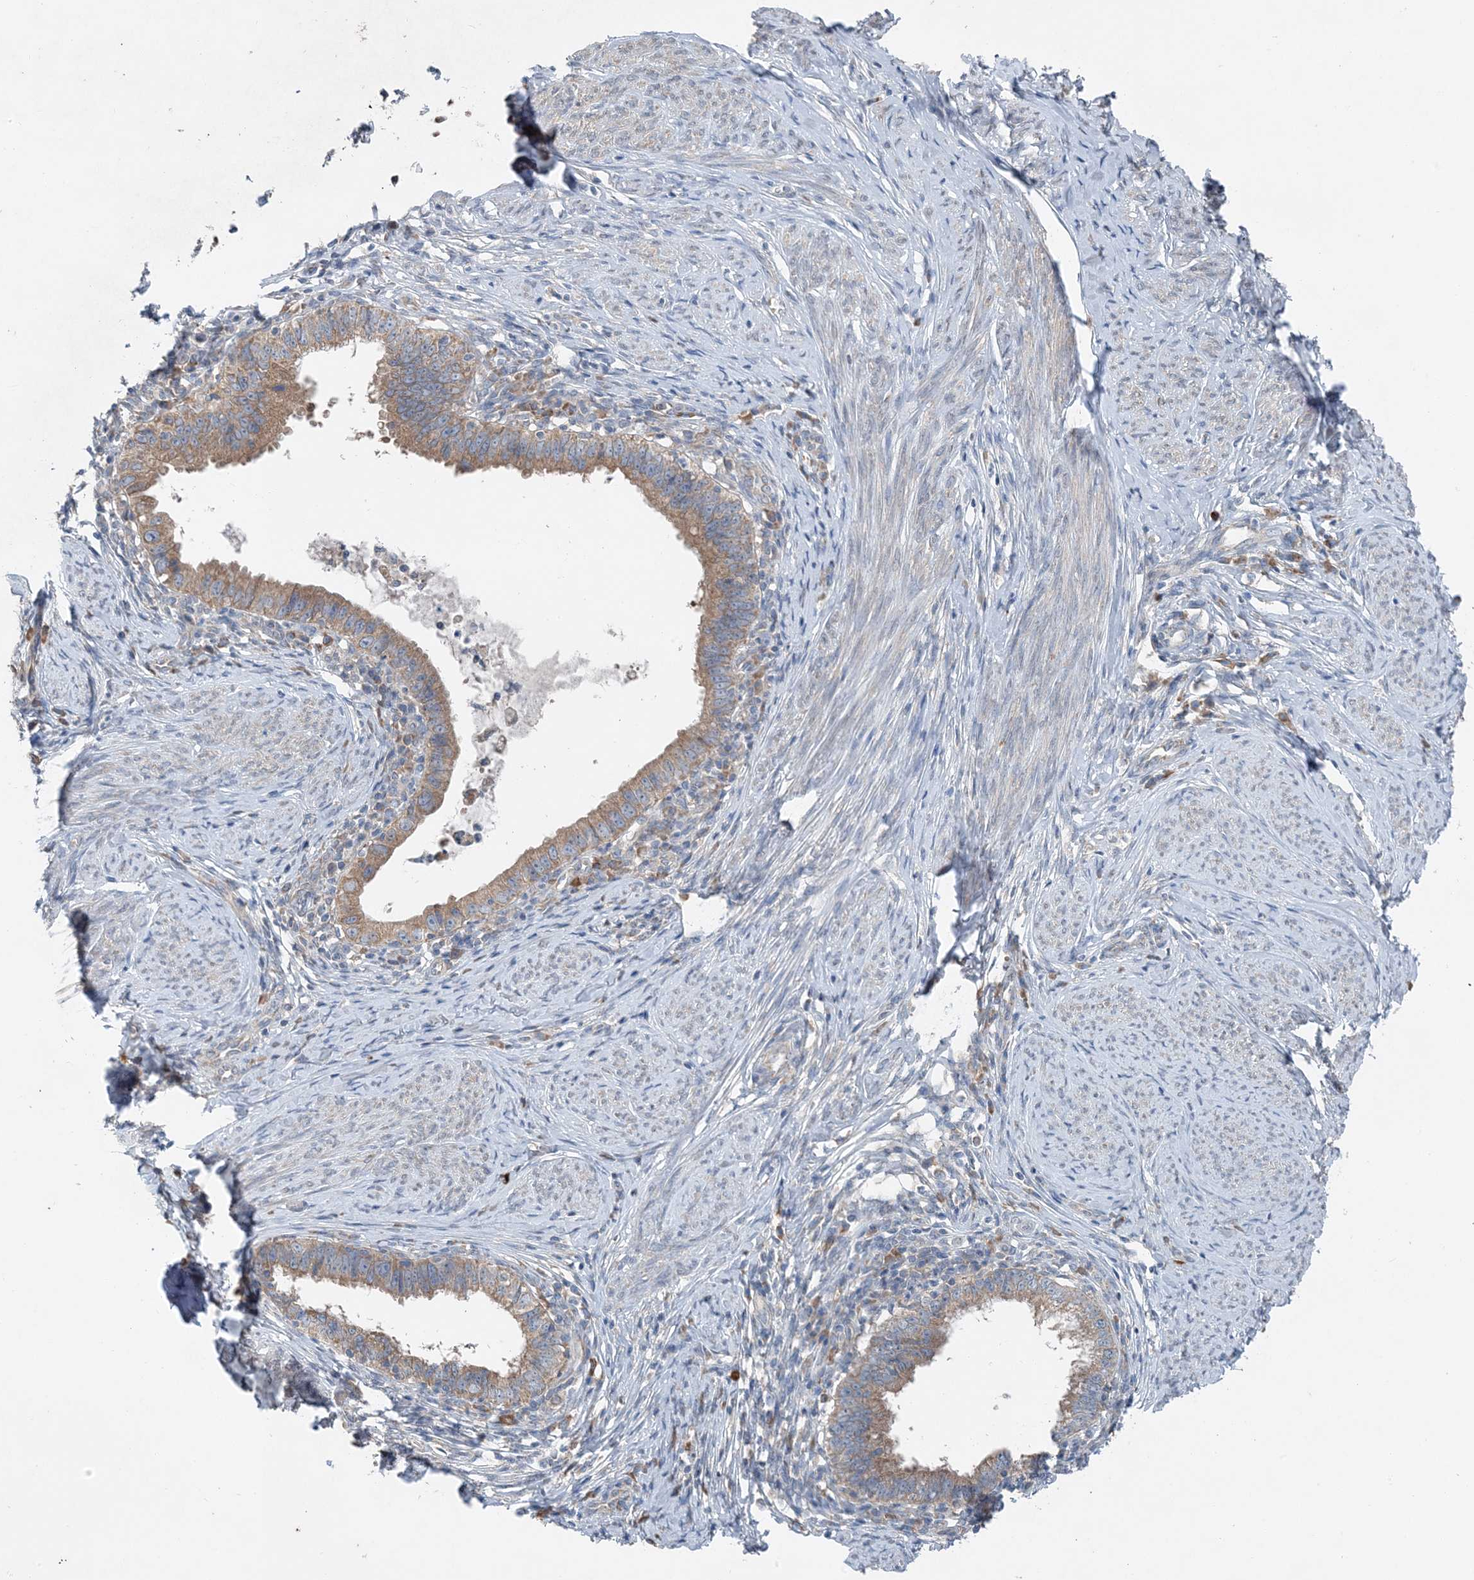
{"staining": {"intensity": "moderate", "quantity": ">75%", "location": "cytoplasmic/membranous"}, "tissue": "cervical cancer", "cell_type": "Tumor cells", "image_type": "cancer", "snomed": [{"axis": "morphology", "description": "Adenocarcinoma, NOS"}, {"axis": "topography", "description": "Cervix"}], "caption": "High-power microscopy captured an immunohistochemistry (IHC) micrograph of cervical adenocarcinoma, revealing moderate cytoplasmic/membranous expression in about >75% of tumor cells.", "gene": "DHX30", "patient": {"sex": "female", "age": 36}}